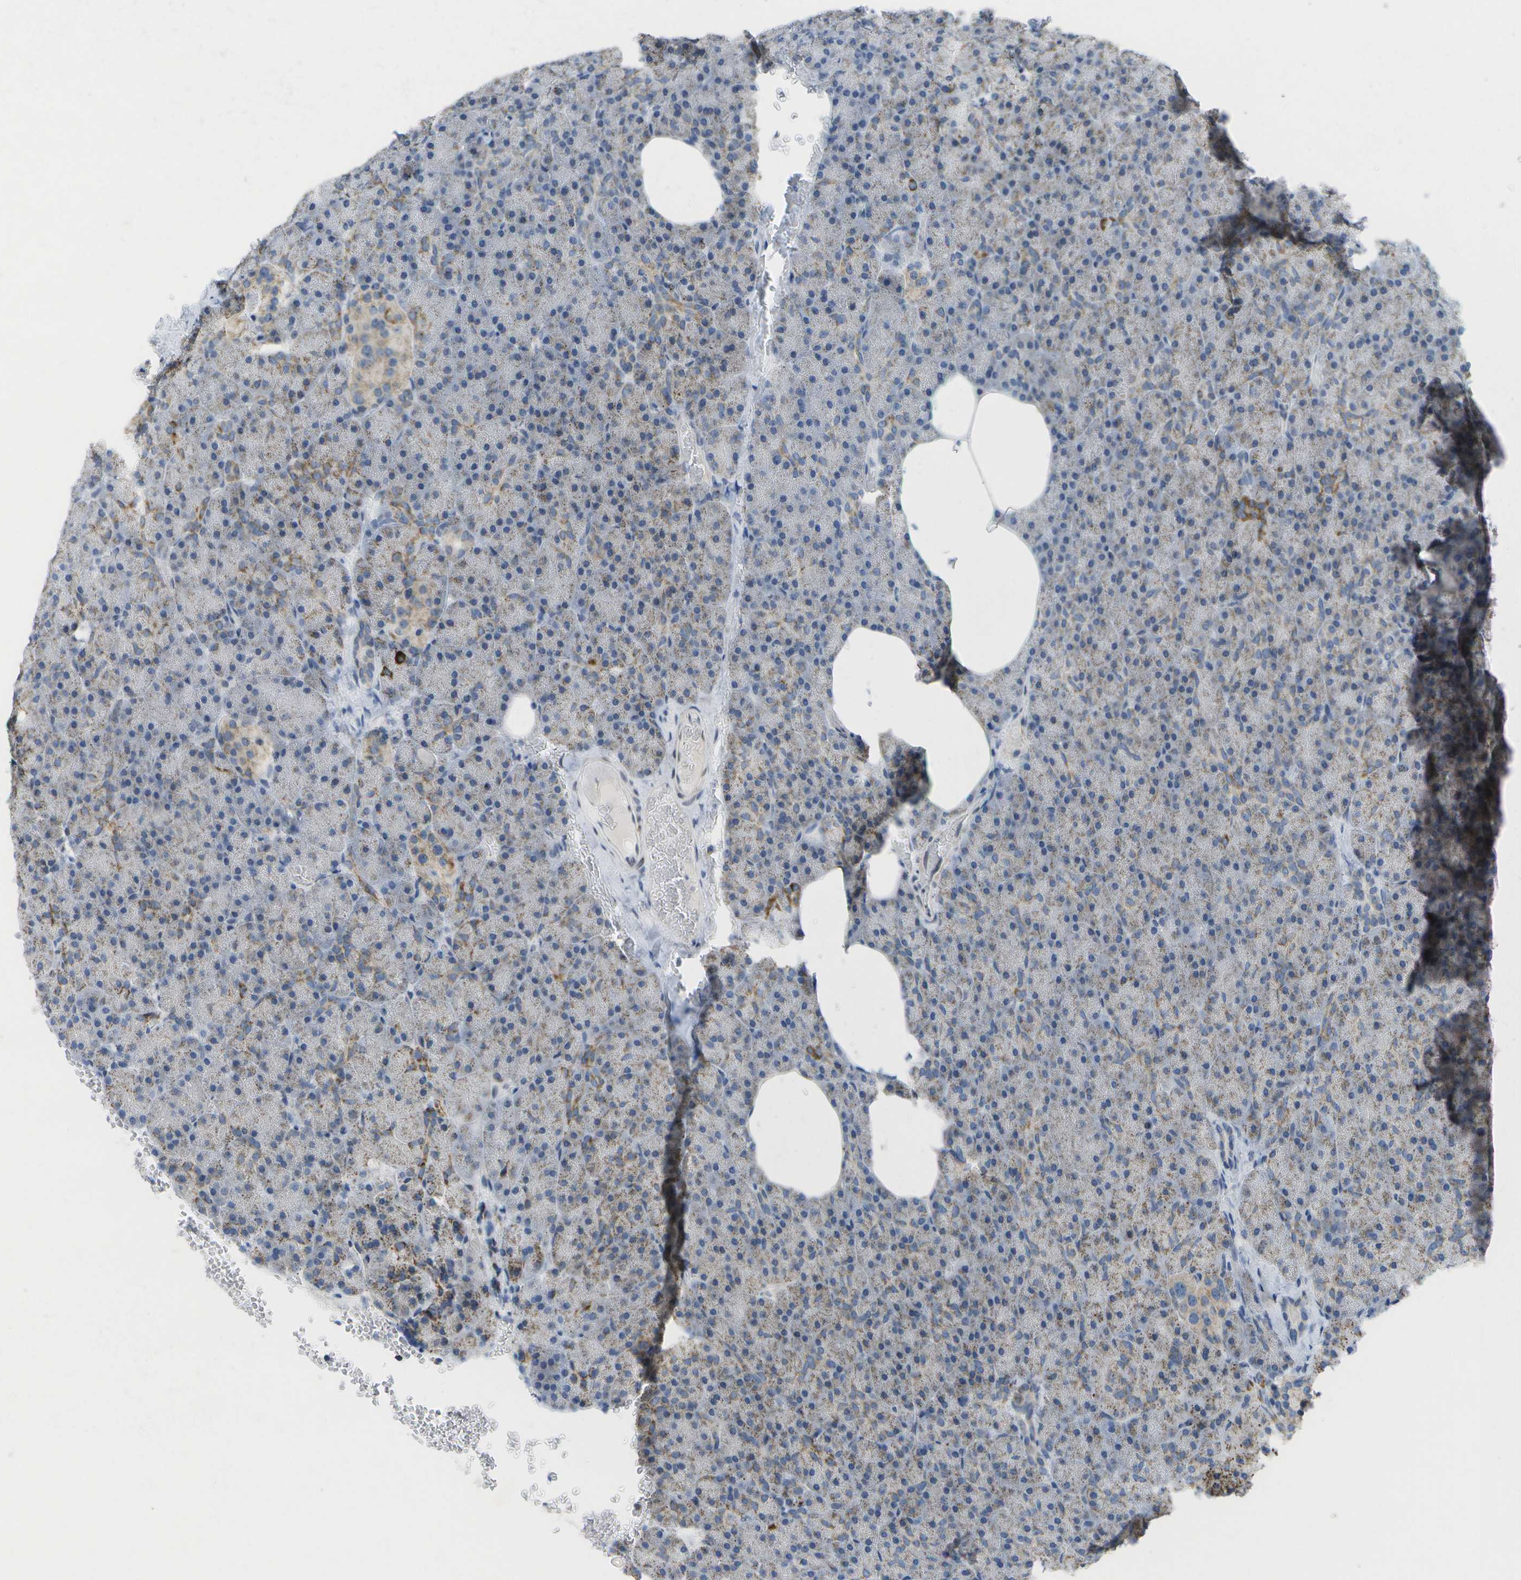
{"staining": {"intensity": "moderate", "quantity": "25%-75%", "location": "cytoplasmic/membranous"}, "tissue": "pancreas", "cell_type": "Exocrine glandular cells", "image_type": "normal", "snomed": [{"axis": "morphology", "description": "Normal tissue, NOS"}, {"axis": "topography", "description": "Pancreas"}], "caption": "A micrograph showing moderate cytoplasmic/membranous expression in approximately 25%-75% of exocrine glandular cells in unremarkable pancreas, as visualized by brown immunohistochemical staining.", "gene": "TMEM223", "patient": {"sex": "female", "age": 35}}